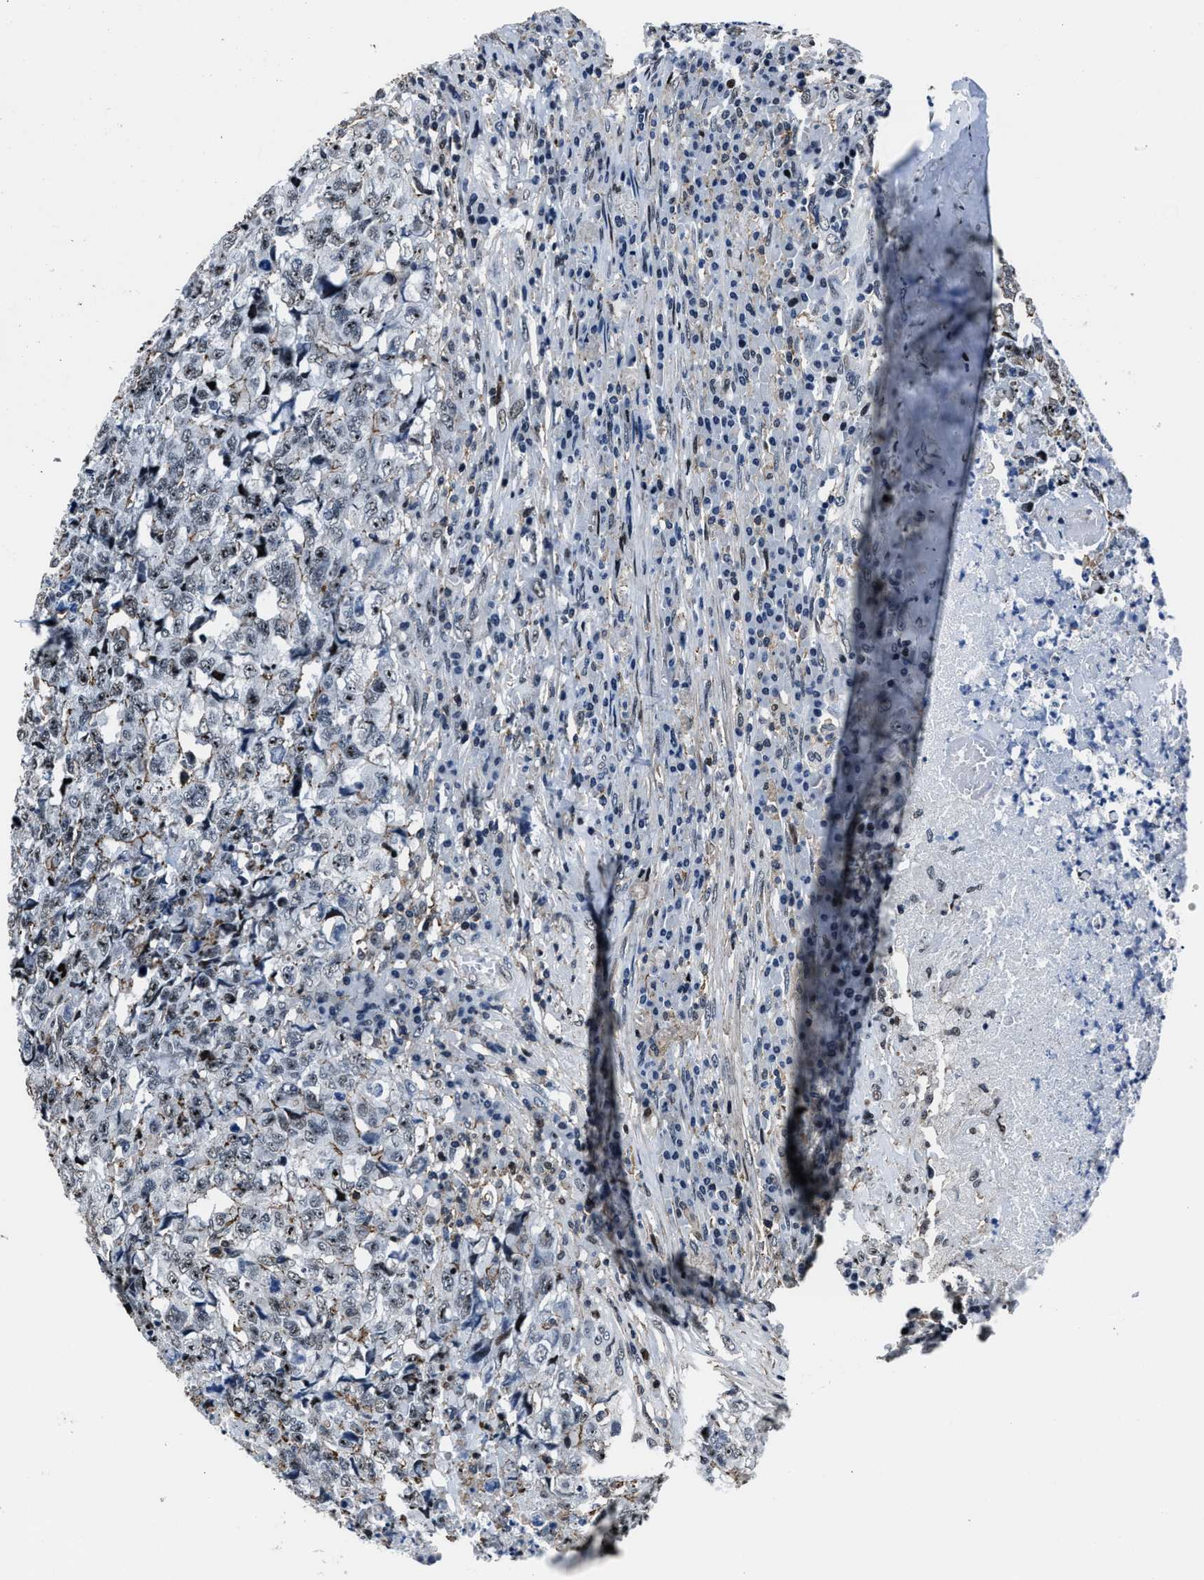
{"staining": {"intensity": "weak", "quantity": "<25%", "location": "nuclear"}, "tissue": "testis cancer", "cell_type": "Tumor cells", "image_type": "cancer", "snomed": [{"axis": "morphology", "description": "Necrosis, NOS"}, {"axis": "morphology", "description": "Carcinoma, Embryonal, NOS"}, {"axis": "topography", "description": "Testis"}], "caption": "A histopathology image of testis embryonal carcinoma stained for a protein exhibits no brown staining in tumor cells. (Brightfield microscopy of DAB immunohistochemistry at high magnification).", "gene": "PPIE", "patient": {"sex": "male", "age": 19}}